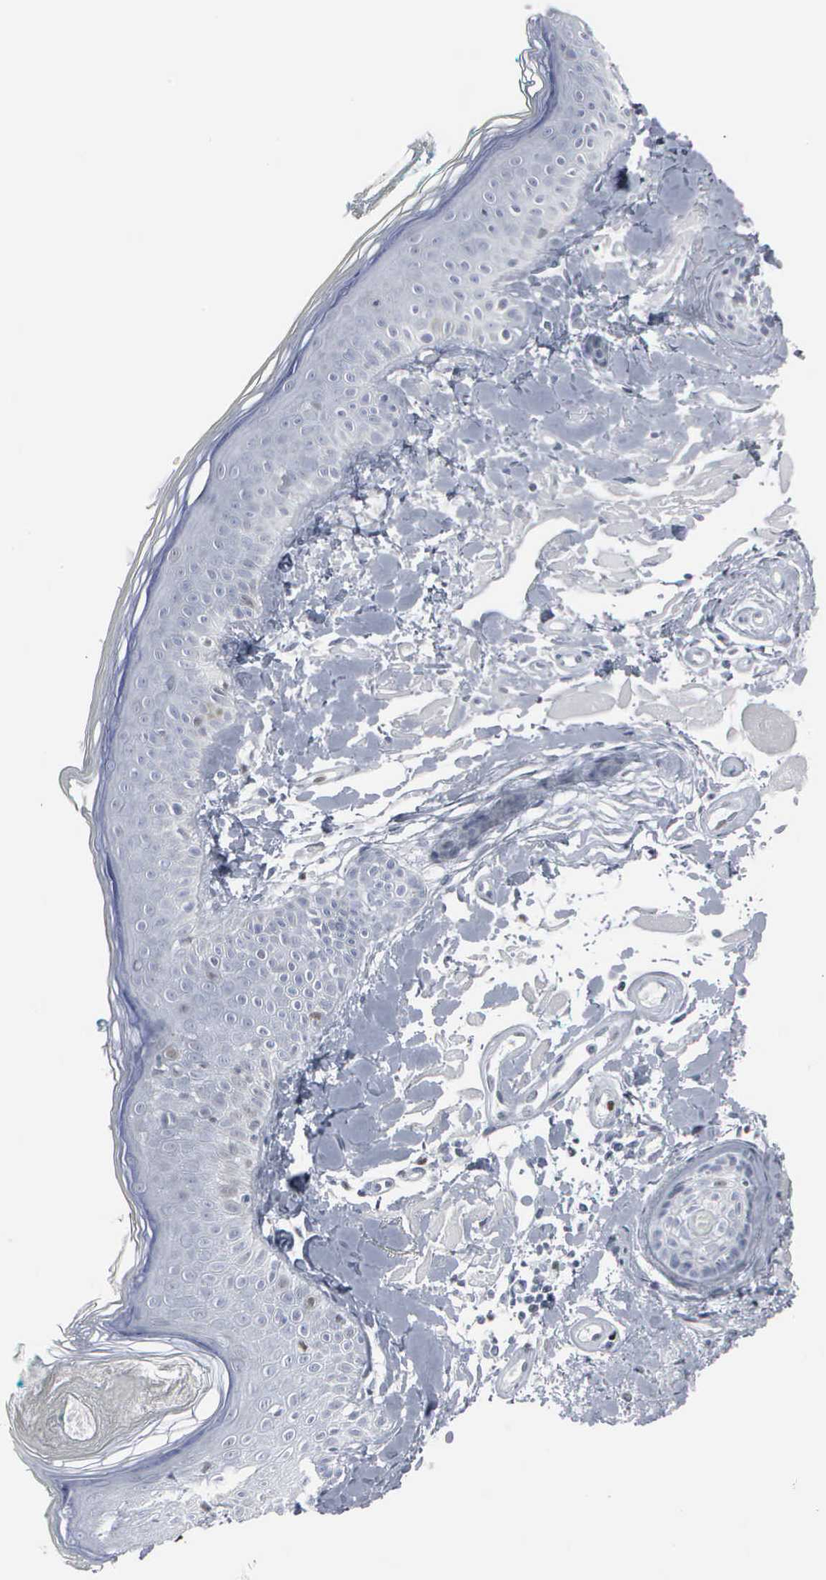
{"staining": {"intensity": "negative", "quantity": "none", "location": "none"}, "tissue": "skin", "cell_type": "Fibroblasts", "image_type": "normal", "snomed": [{"axis": "morphology", "description": "Normal tissue, NOS"}, {"axis": "topography", "description": "Skin"}], "caption": "Immunohistochemical staining of normal human skin shows no significant expression in fibroblasts.", "gene": "CCND3", "patient": {"sex": "male", "age": 86}}